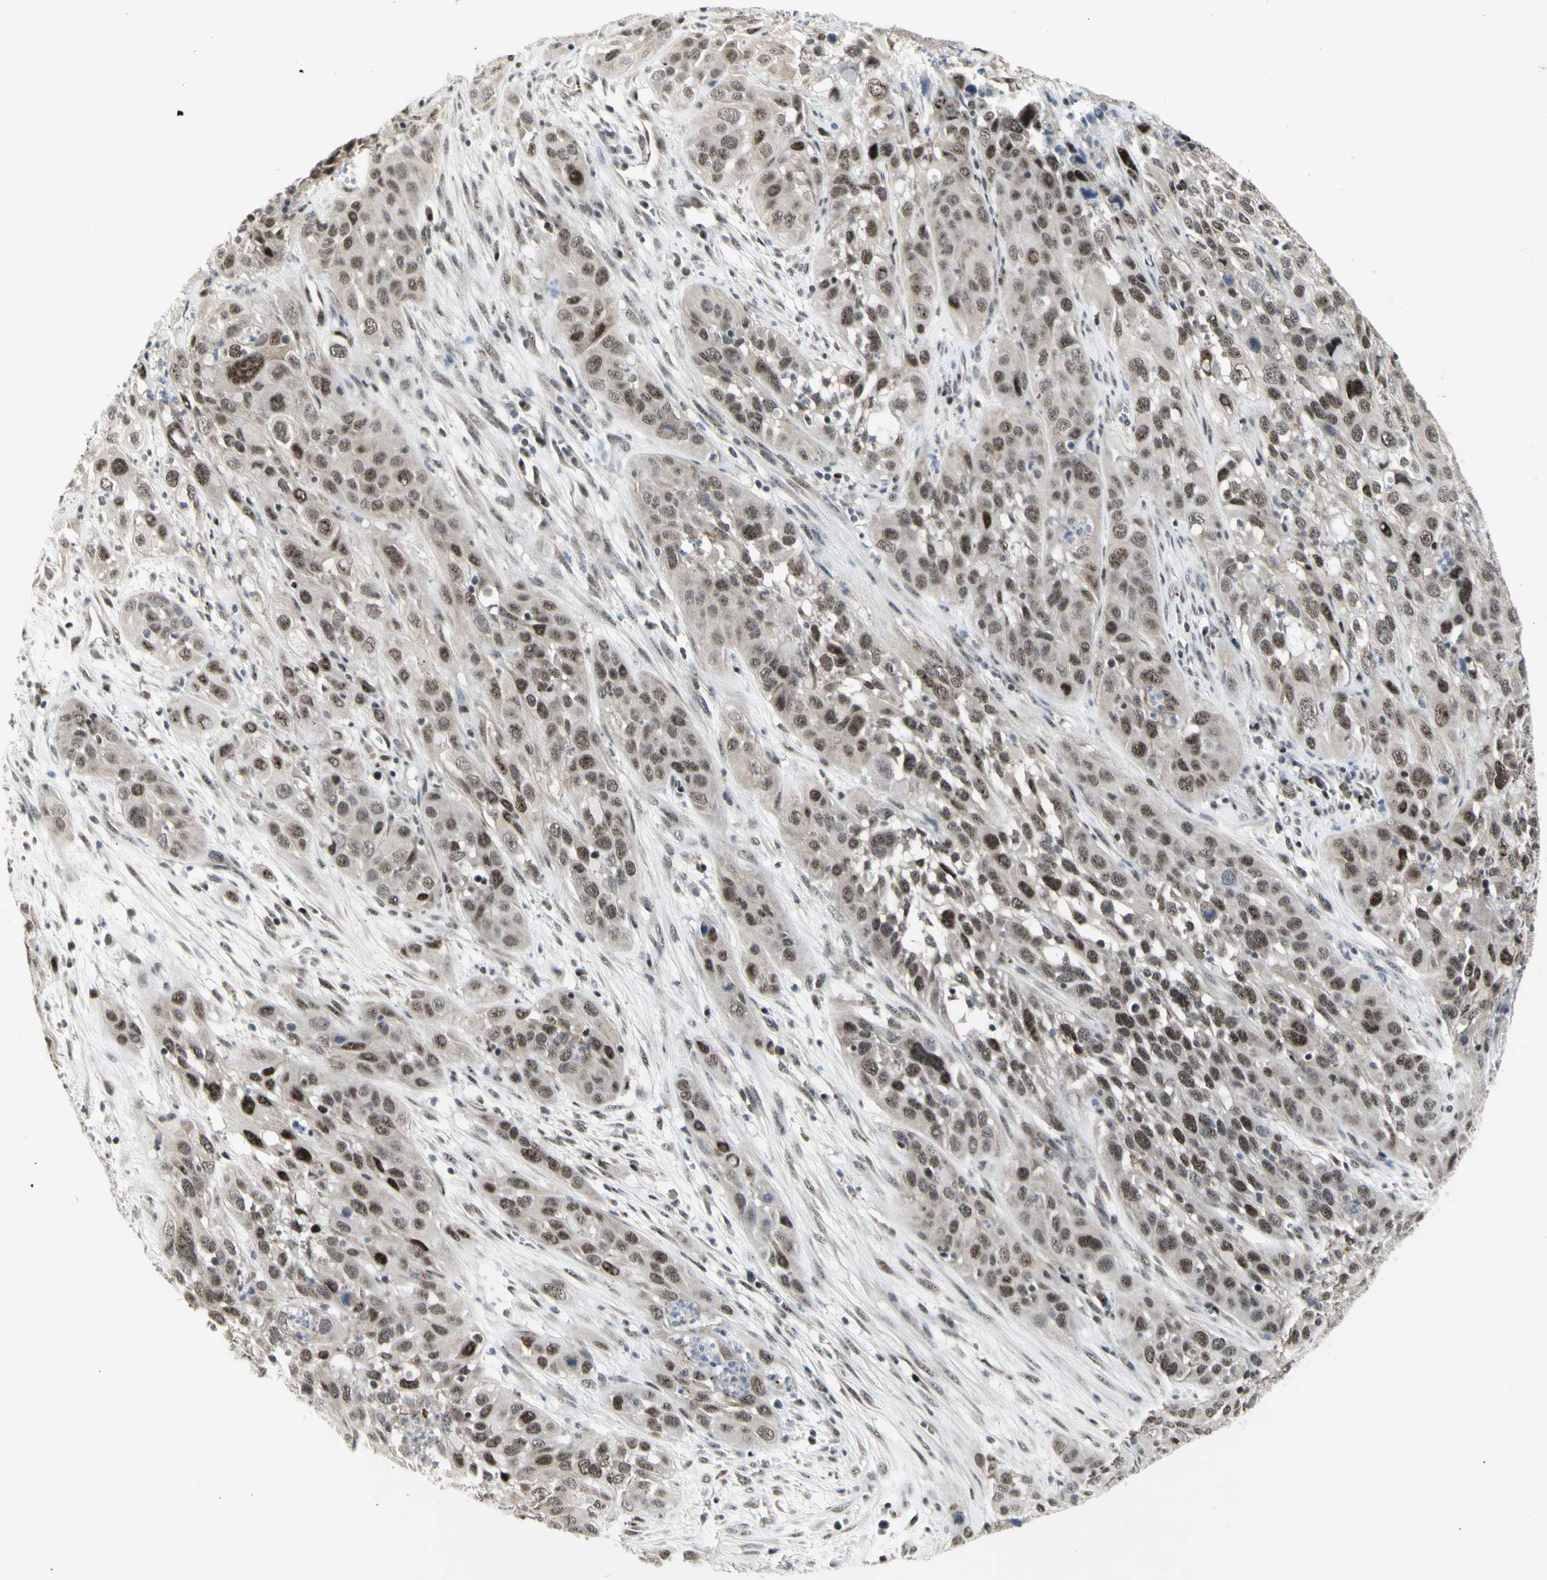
{"staining": {"intensity": "moderate", "quantity": ">75%", "location": "nuclear"}, "tissue": "cervical cancer", "cell_type": "Tumor cells", "image_type": "cancer", "snomed": [{"axis": "morphology", "description": "Squamous cell carcinoma, NOS"}, {"axis": "topography", "description": "Cervix"}], "caption": "Moderate nuclear expression is present in approximately >75% of tumor cells in cervical cancer (squamous cell carcinoma).", "gene": "DHRS7B", "patient": {"sex": "female", "age": 32}}